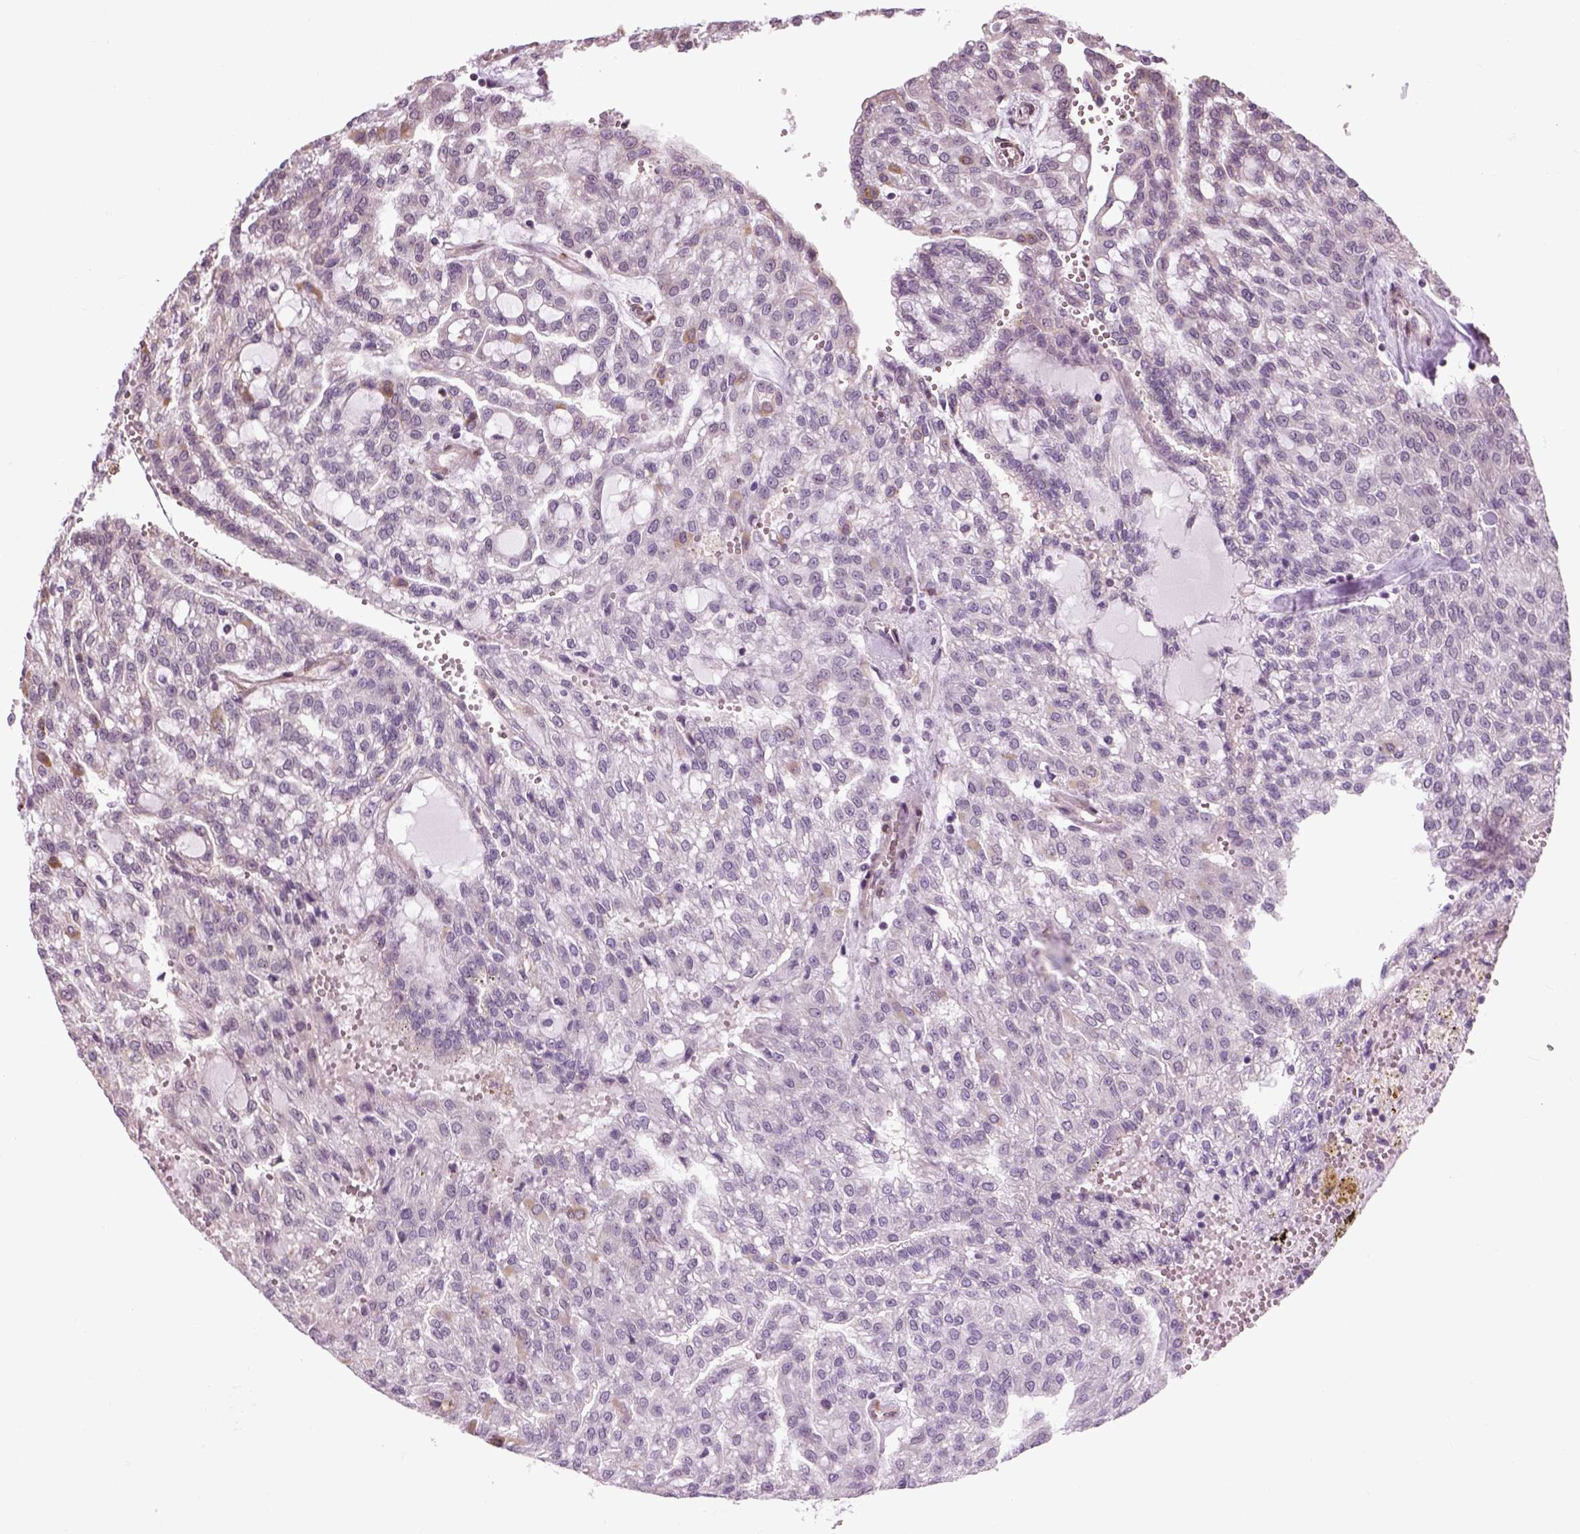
{"staining": {"intensity": "negative", "quantity": "none", "location": "none"}, "tissue": "renal cancer", "cell_type": "Tumor cells", "image_type": "cancer", "snomed": [{"axis": "morphology", "description": "Adenocarcinoma, NOS"}, {"axis": "topography", "description": "Kidney"}], "caption": "A micrograph of adenocarcinoma (renal) stained for a protein reveals no brown staining in tumor cells.", "gene": "XK", "patient": {"sex": "male", "age": 63}}